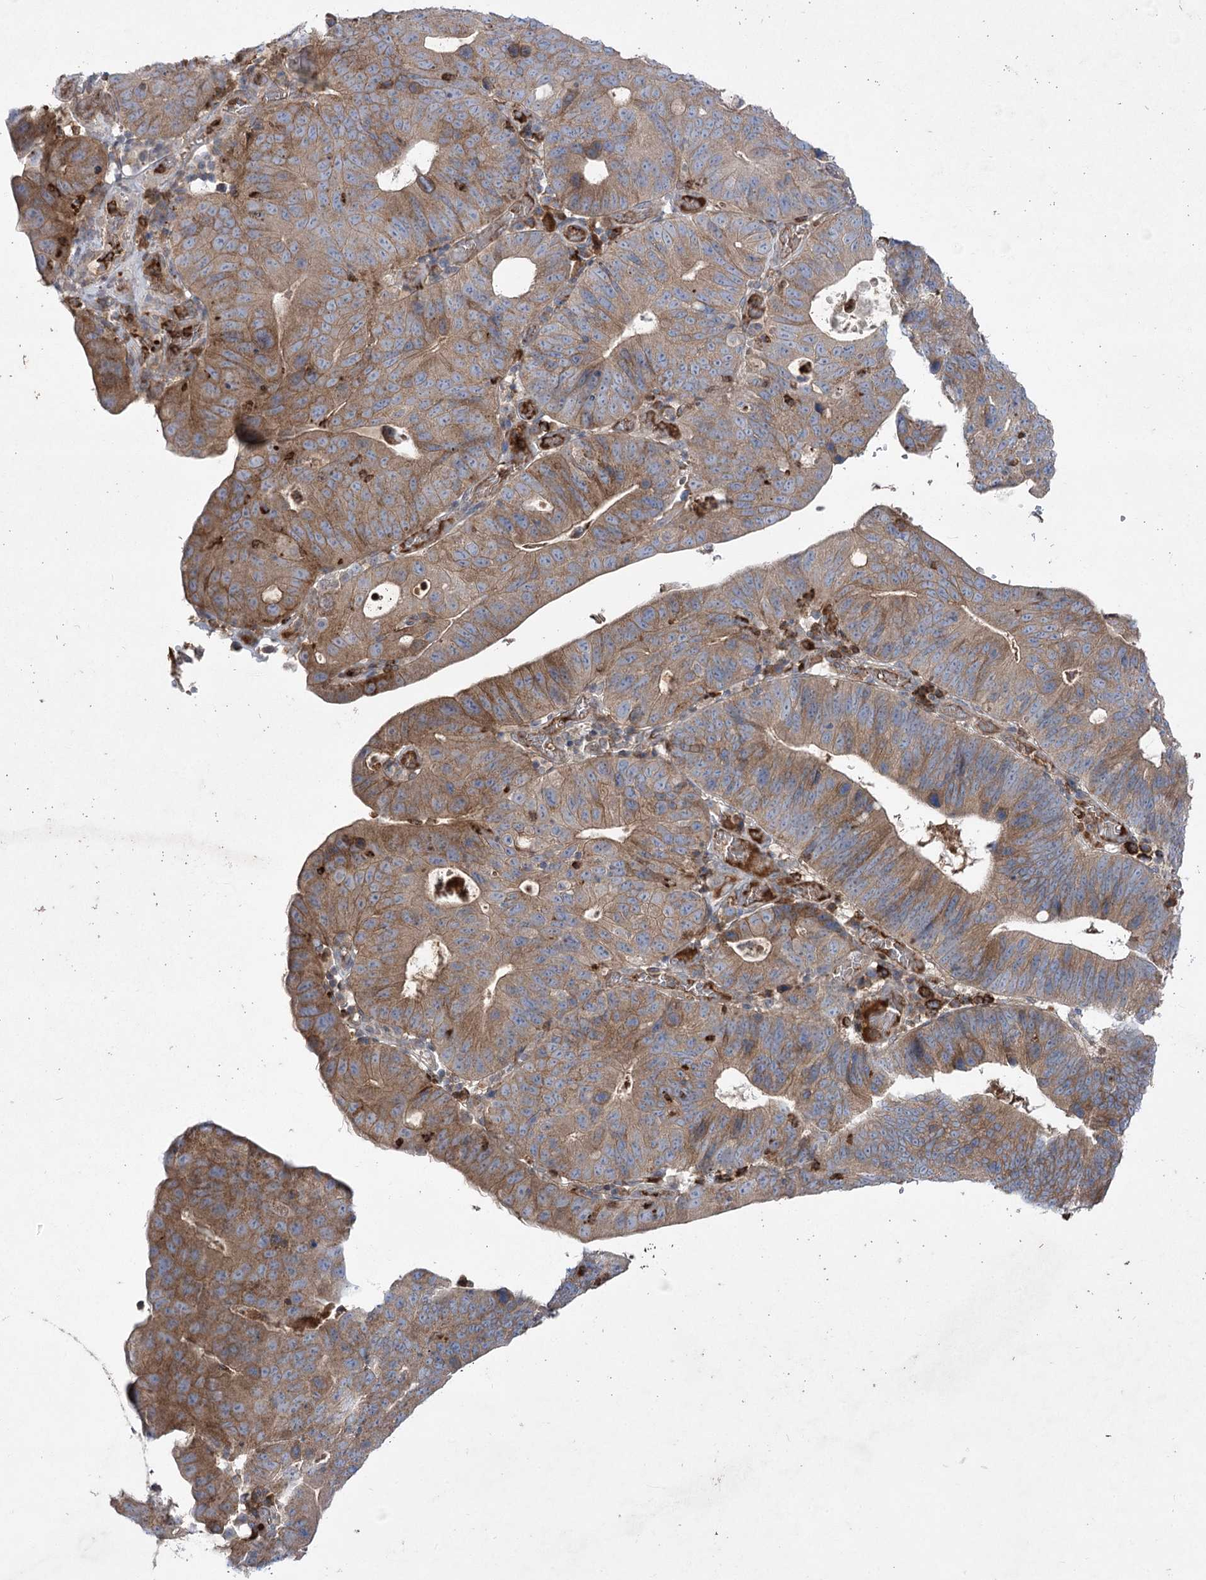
{"staining": {"intensity": "moderate", "quantity": ">75%", "location": "cytoplasmic/membranous"}, "tissue": "stomach cancer", "cell_type": "Tumor cells", "image_type": "cancer", "snomed": [{"axis": "morphology", "description": "Adenocarcinoma, NOS"}, {"axis": "topography", "description": "Stomach"}], "caption": "A high-resolution histopathology image shows immunohistochemistry (IHC) staining of adenocarcinoma (stomach), which shows moderate cytoplasmic/membranous positivity in about >75% of tumor cells. Nuclei are stained in blue.", "gene": "PLEKHA5", "patient": {"sex": "male", "age": 59}}